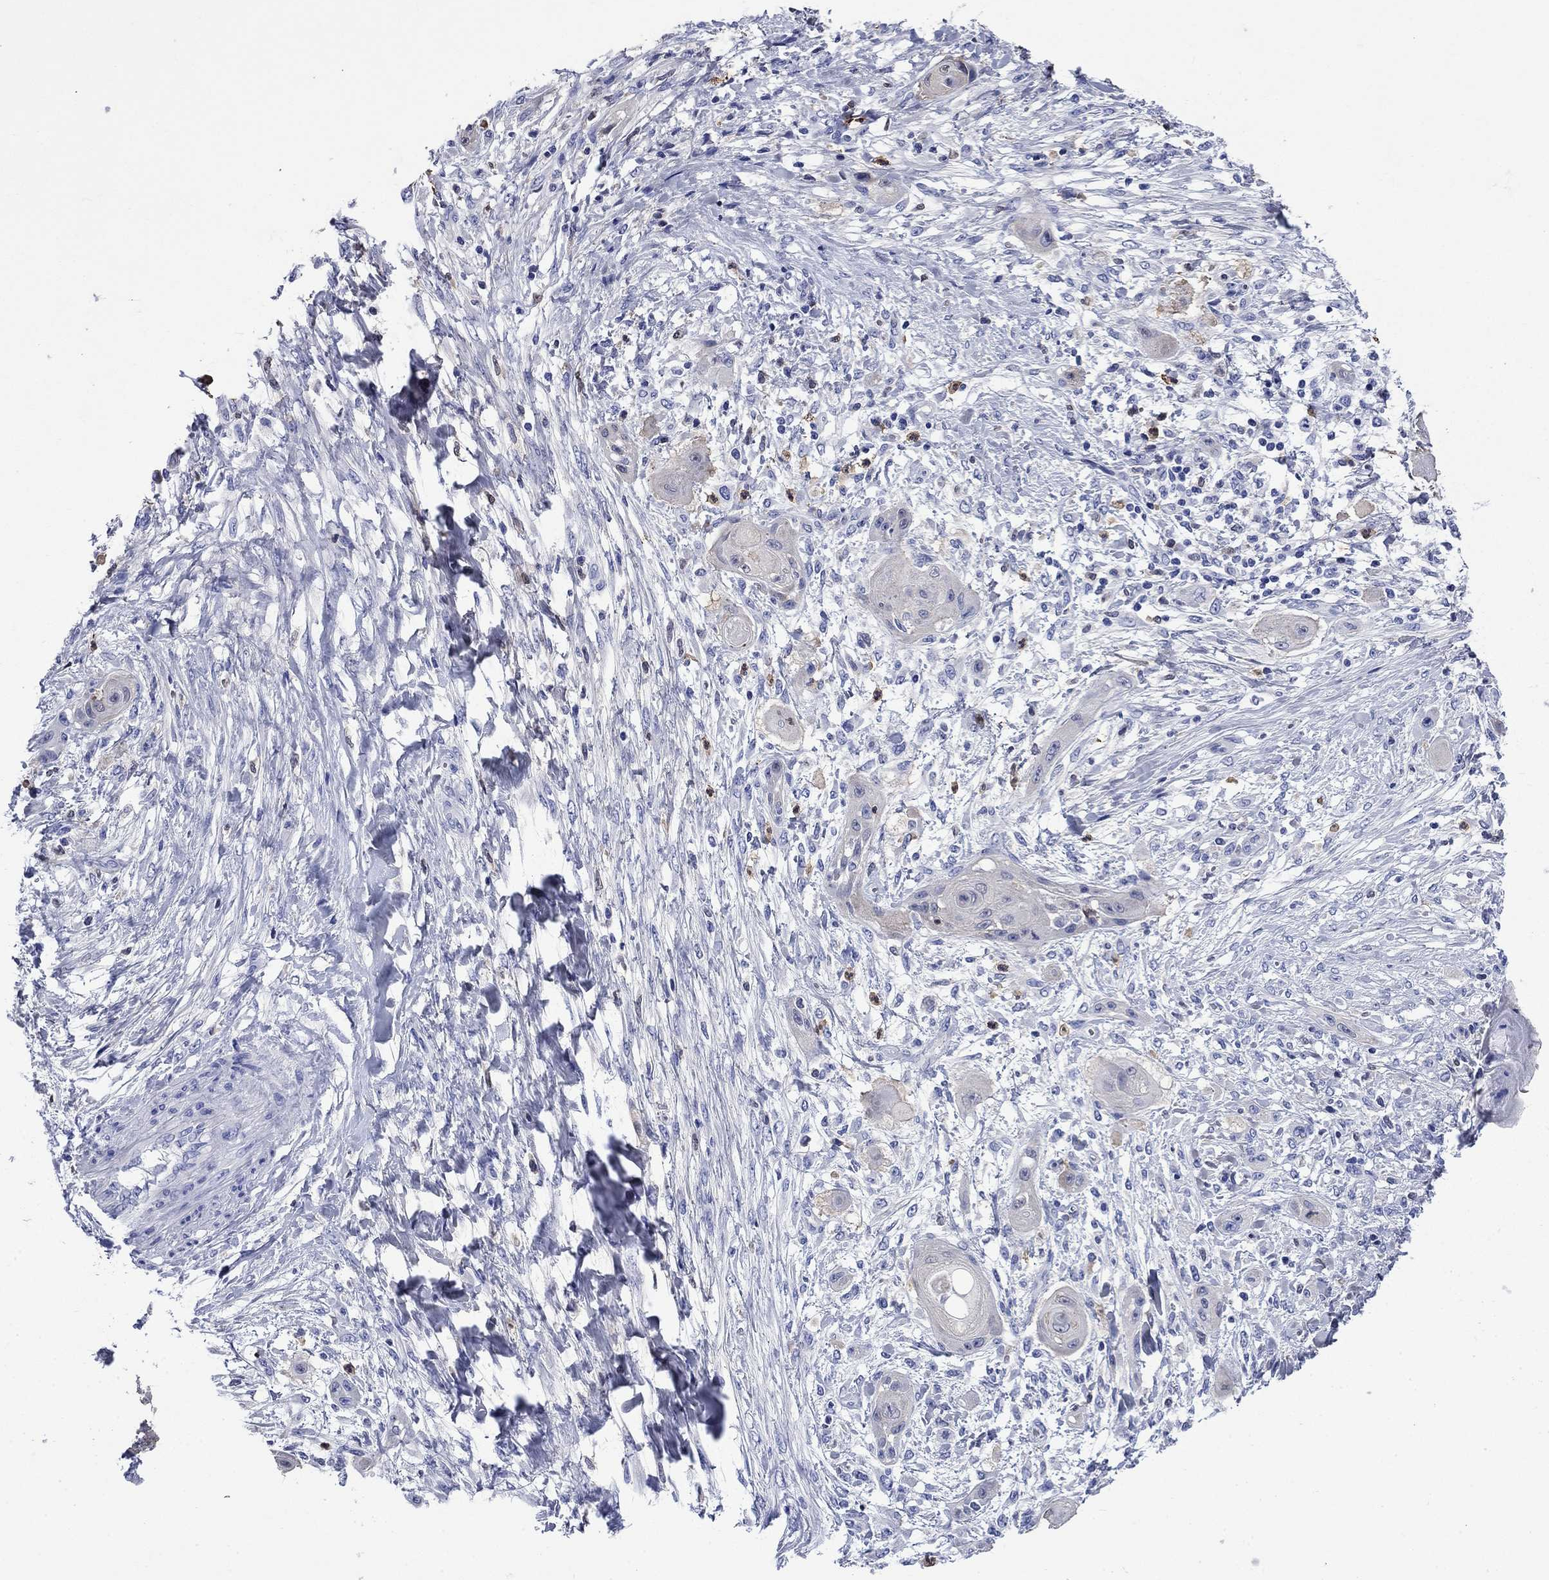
{"staining": {"intensity": "negative", "quantity": "none", "location": "none"}, "tissue": "skin cancer", "cell_type": "Tumor cells", "image_type": "cancer", "snomed": [{"axis": "morphology", "description": "Squamous cell carcinoma, NOS"}, {"axis": "topography", "description": "Skin"}], "caption": "DAB immunohistochemical staining of skin cancer (squamous cell carcinoma) exhibits no significant positivity in tumor cells.", "gene": "TFR2", "patient": {"sex": "male", "age": 62}}